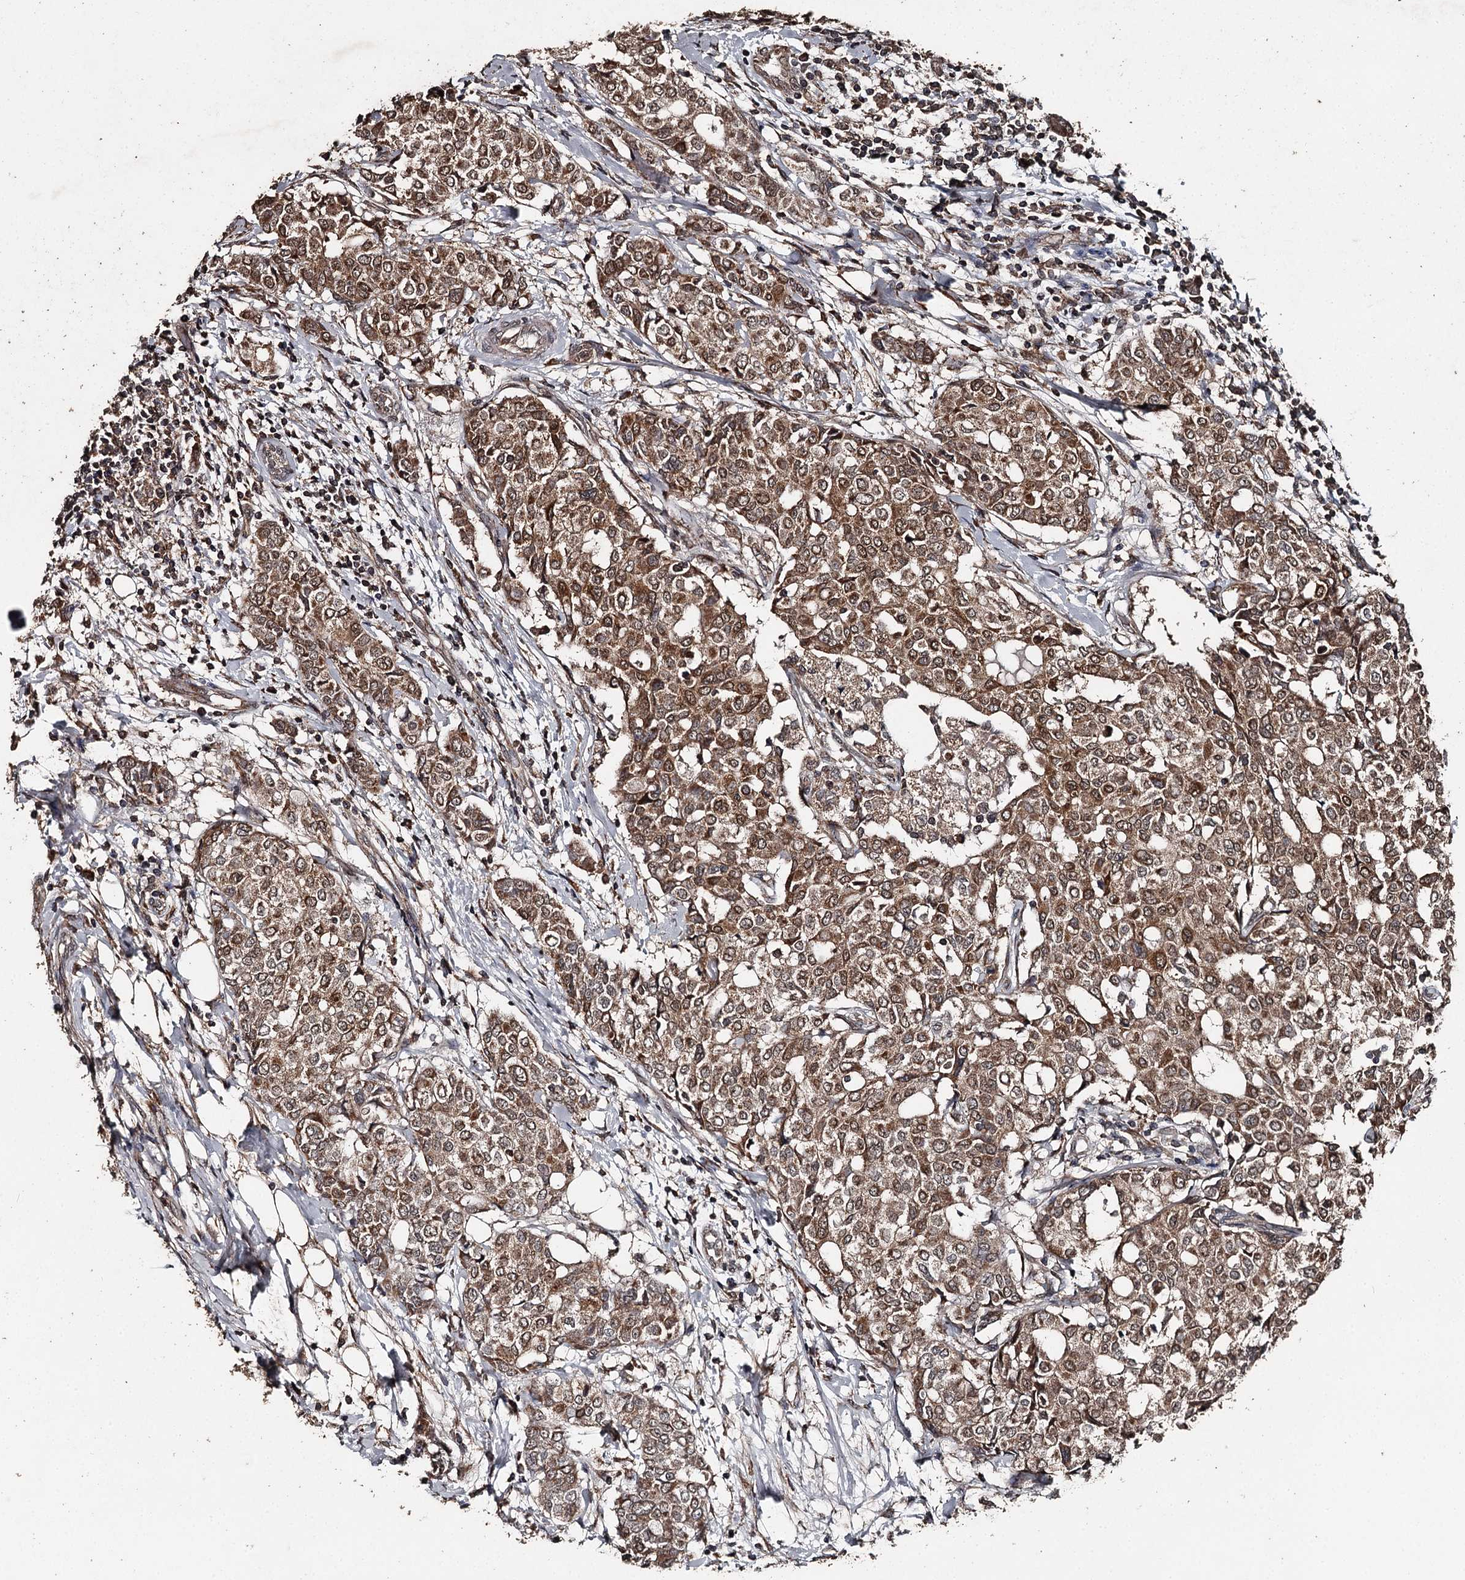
{"staining": {"intensity": "moderate", "quantity": ">75%", "location": "cytoplasmic/membranous,nuclear"}, "tissue": "breast cancer", "cell_type": "Tumor cells", "image_type": "cancer", "snomed": [{"axis": "morphology", "description": "Lobular carcinoma"}, {"axis": "topography", "description": "Breast"}], "caption": "This is an image of immunohistochemistry (IHC) staining of breast cancer (lobular carcinoma), which shows moderate staining in the cytoplasmic/membranous and nuclear of tumor cells.", "gene": "WIPI1", "patient": {"sex": "female", "age": 51}}